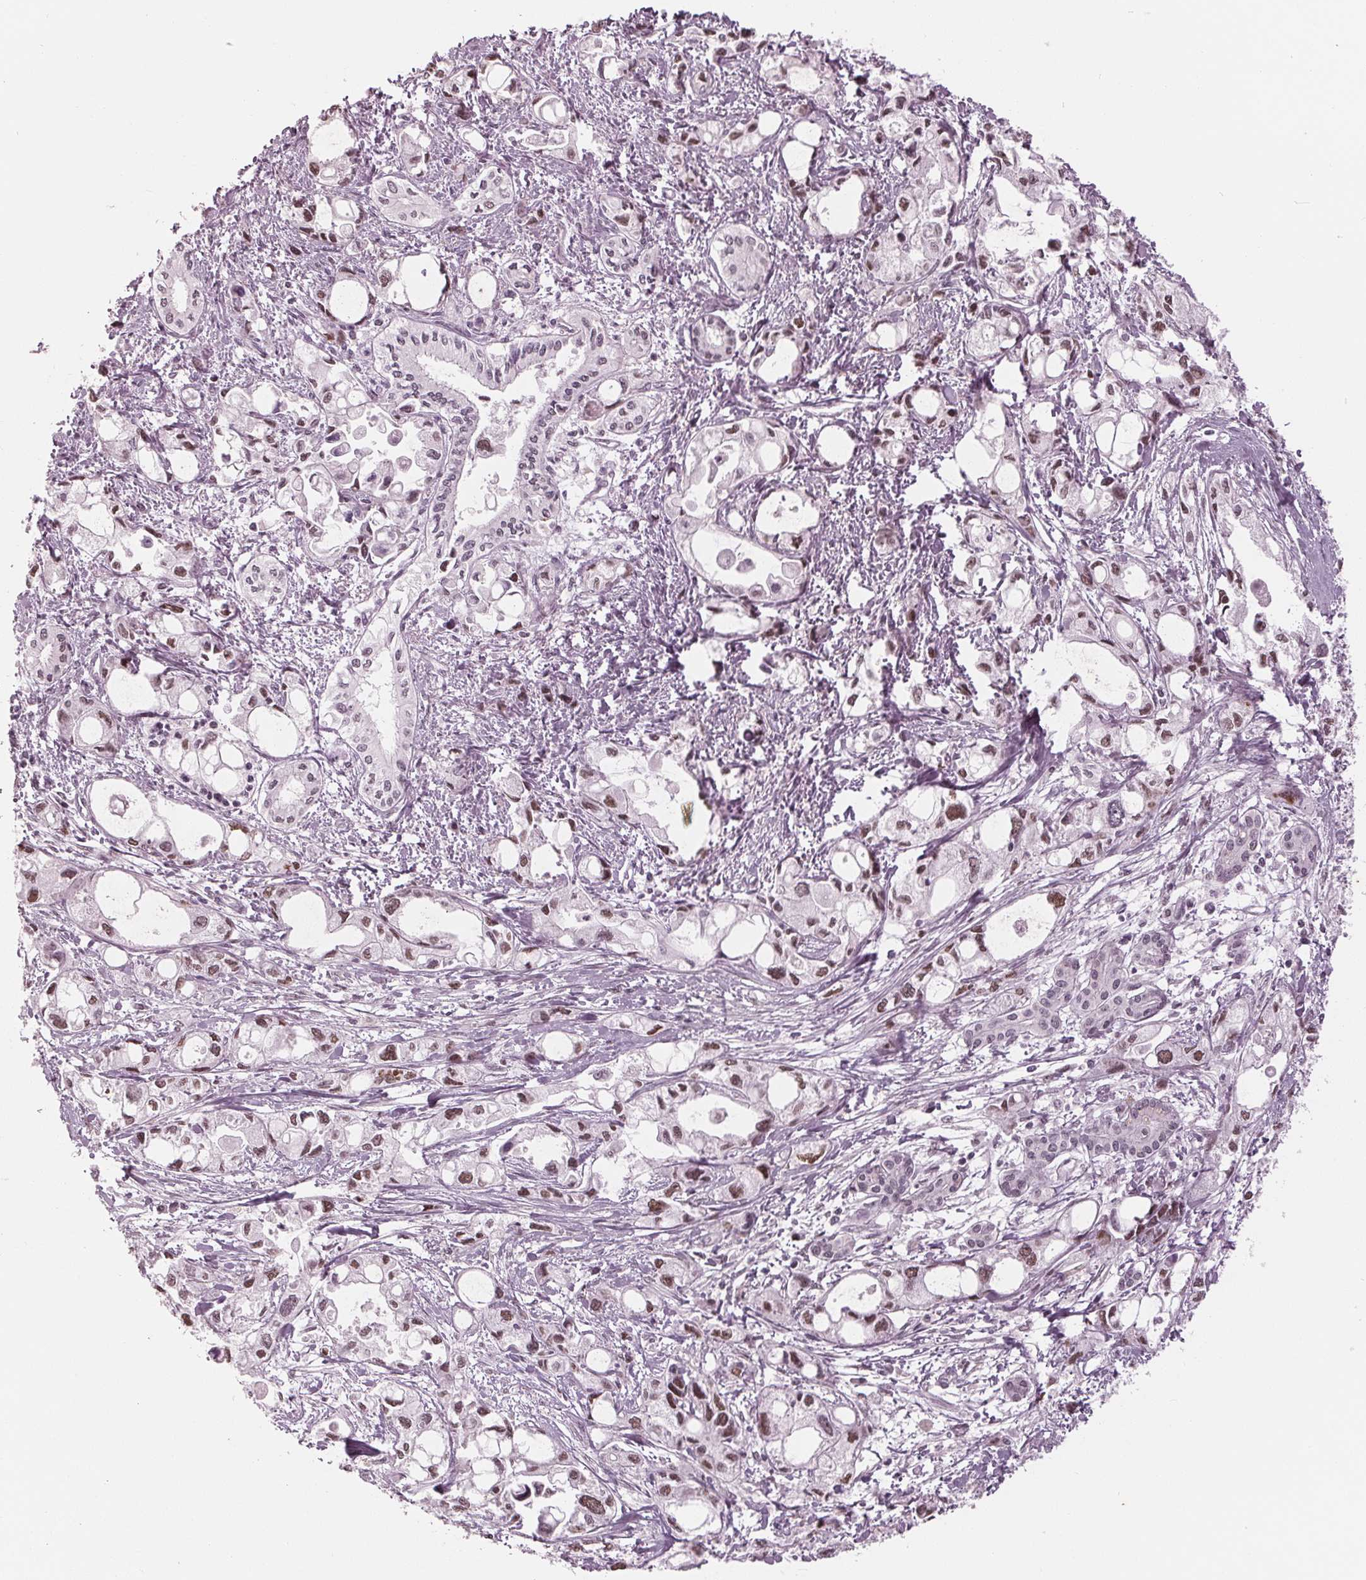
{"staining": {"intensity": "moderate", "quantity": "25%-75%", "location": "nuclear"}, "tissue": "pancreatic cancer", "cell_type": "Tumor cells", "image_type": "cancer", "snomed": [{"axis": "morphology", "description": "Adenocarcinoma, NOS"}, {"axis": "topography", "description": "Pancreas"}], "caption": "Pancreatic cancer stained with DAB IHC shows medium levels of moderate nuclear expression in about 25%-75% of tumor cells.", "gene": "DNMT3L", "patient": {"sex": "female", "age": 61}}